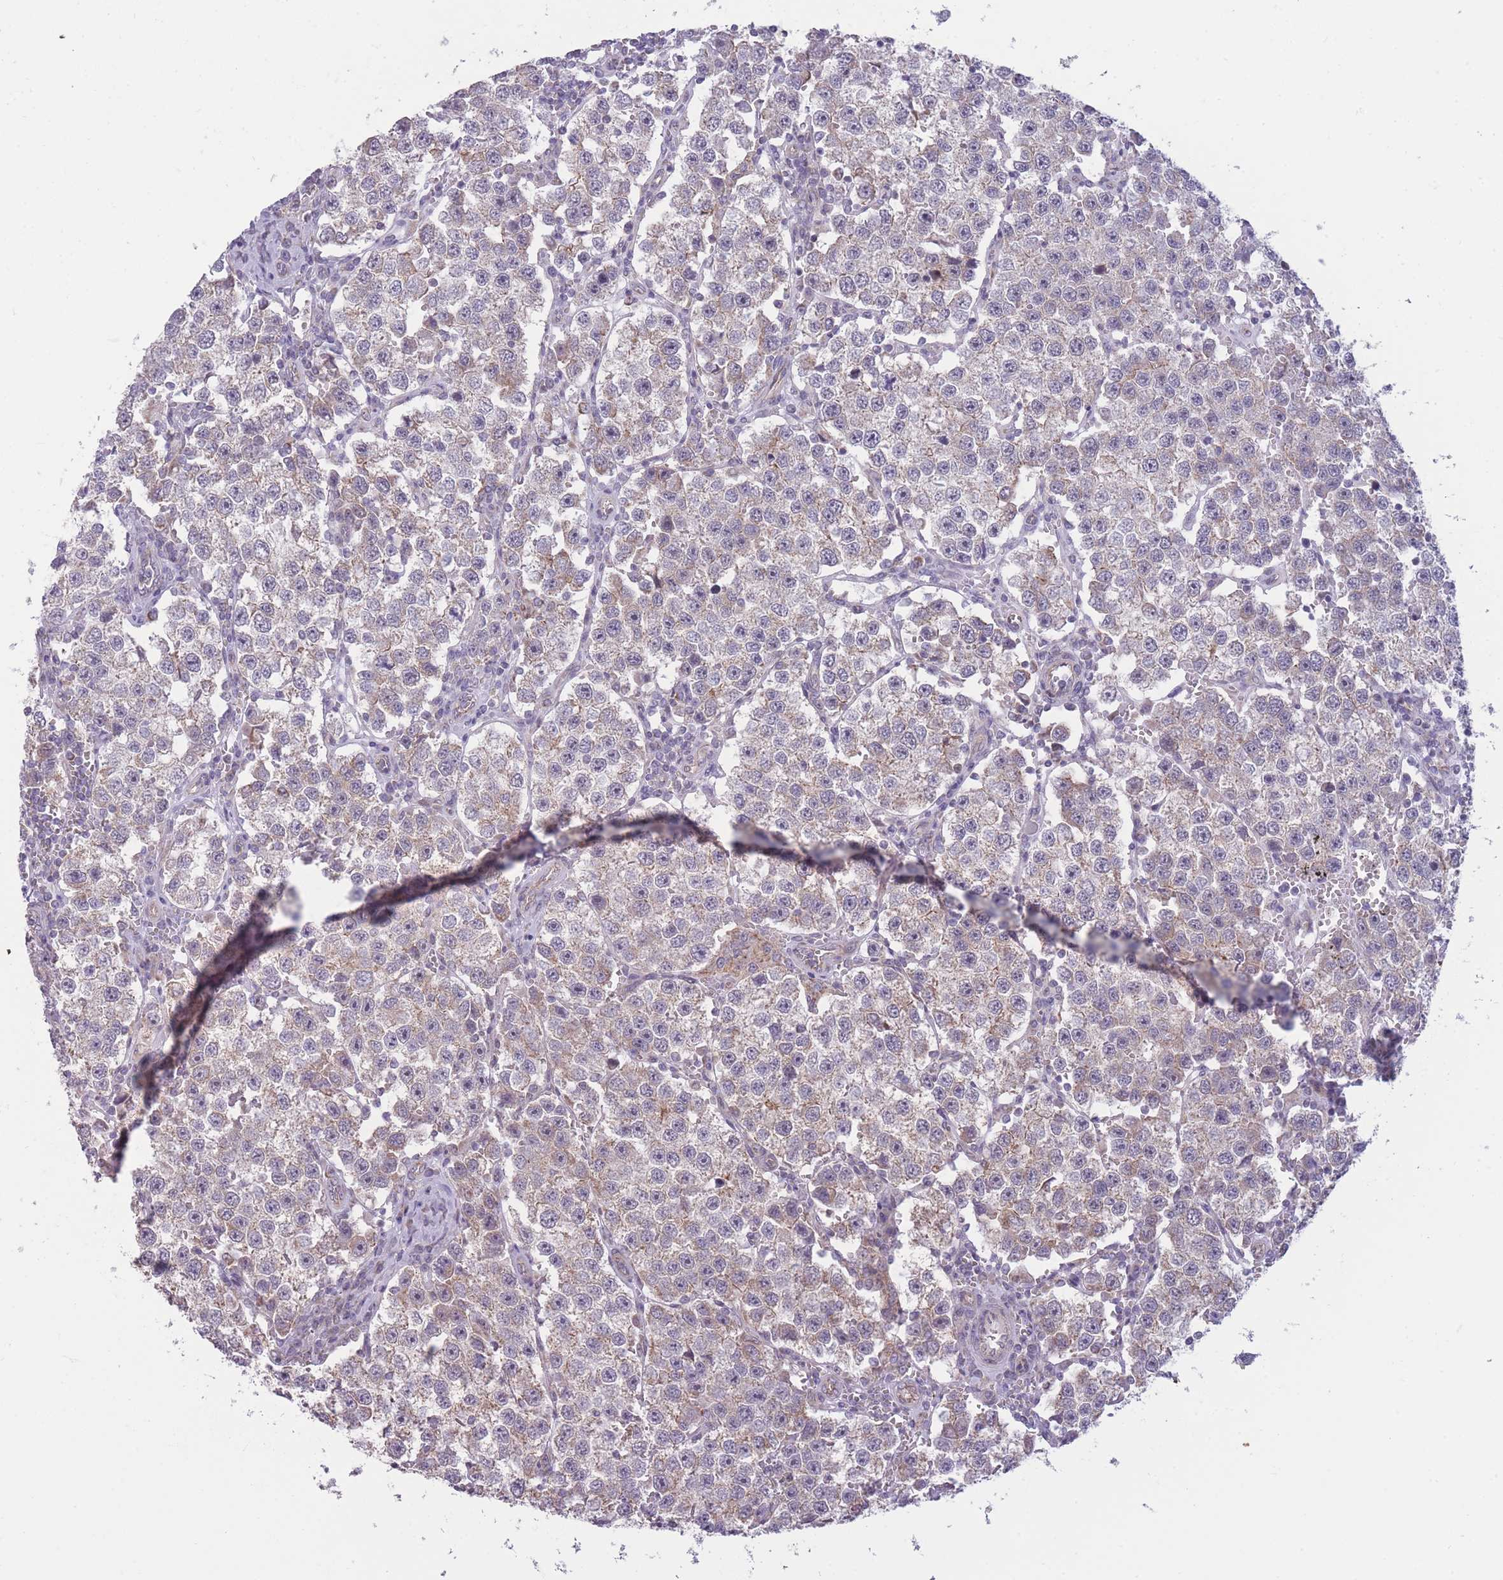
{"staining": {"intensity": "weak", "quantity": "25%-75%", "location": "cytoplasmic/membranous"}, "tissue": "testis cancer", "cell_type": "Tumor cells", "image_type": "cancer", "snomed": [{"axis": "morphology", "description": "Seminoma, NOS"}, {"axis": "topography", "description": "Testis"}], "caption": "Immunohistochemical staining of human seminoma (testis) demonstrates low levels of weak cytoplasmic/membranous protein staining in about 25%-75% of tumor cells. The protein of interest is stained brown, and the nuclei are stained in blue (DAB IHC with brightfield microscopy, high magnification).", "gene": "MRPS18C", "patient": {"sex": "male", "age": 37}}